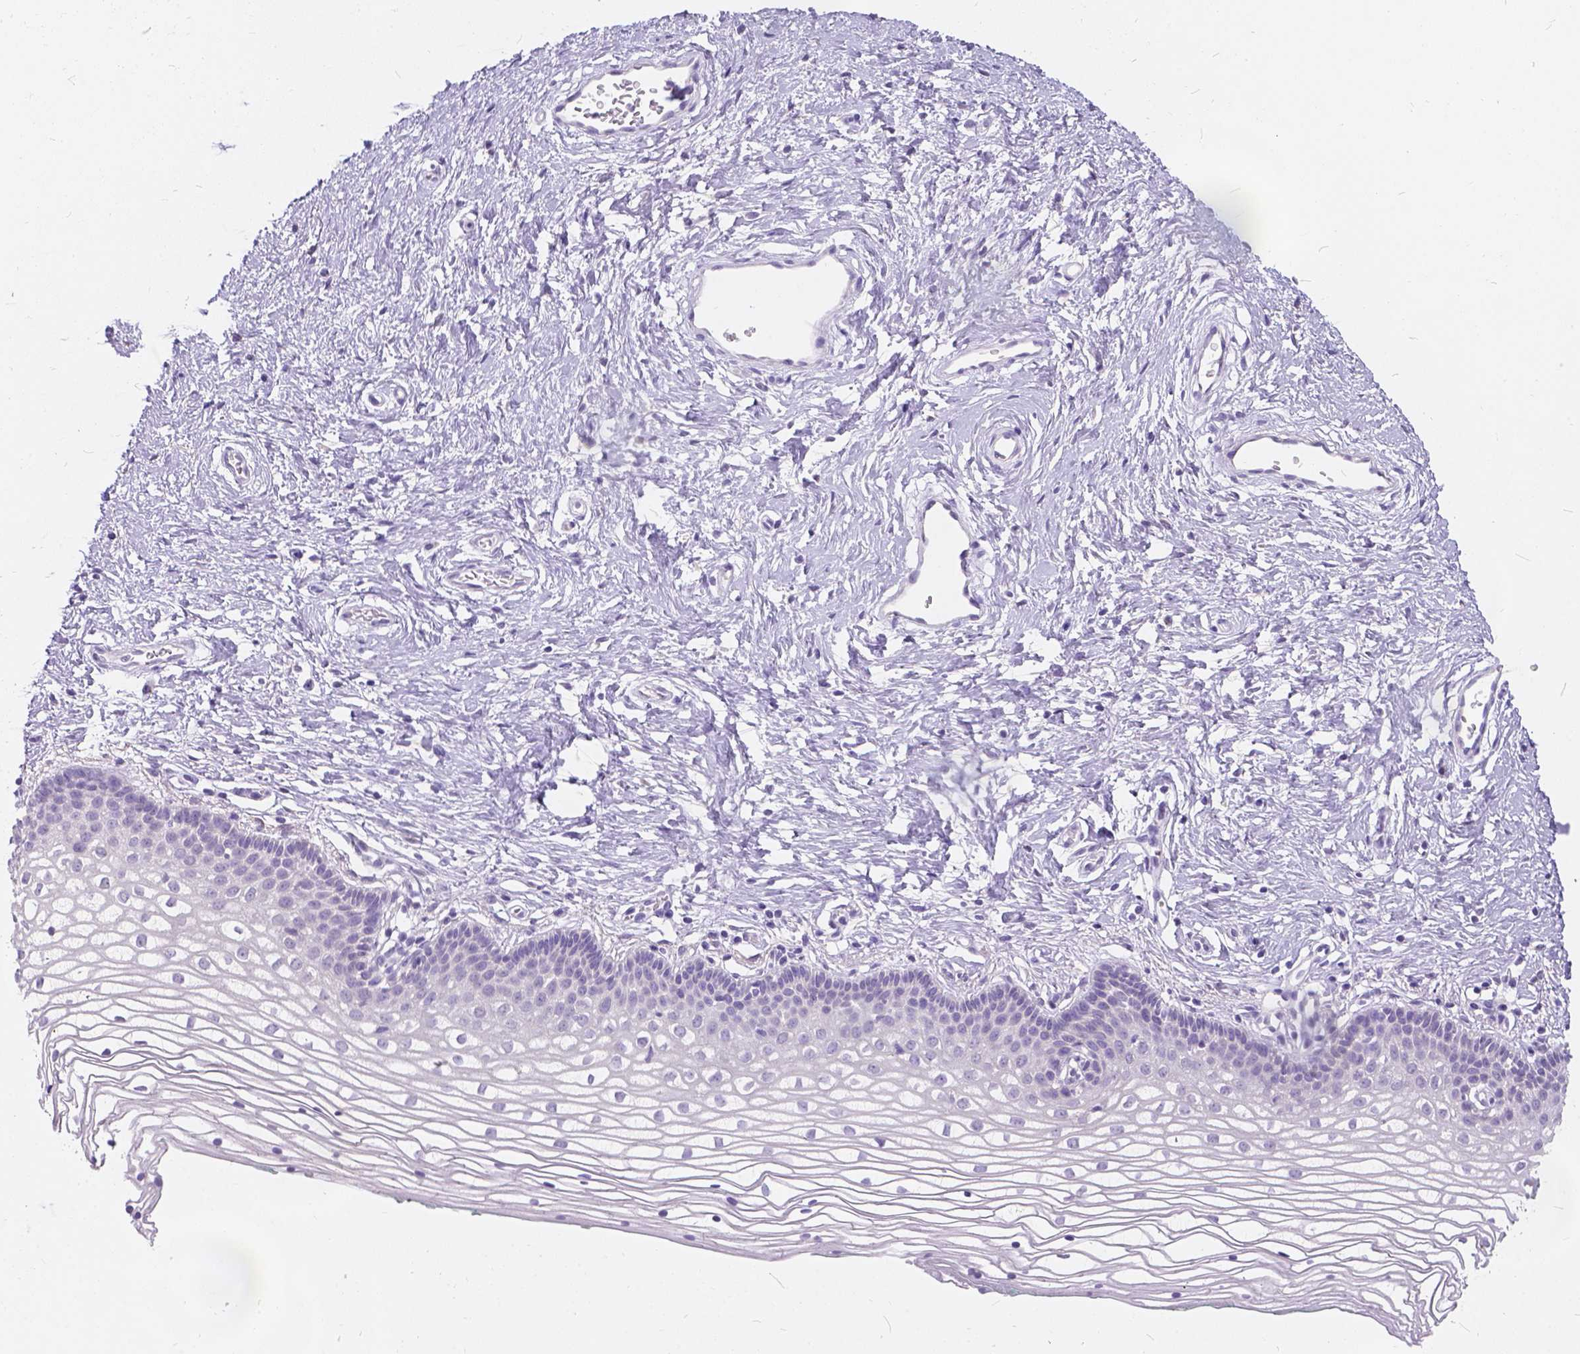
{"staining": {"intensity": "negative", "quantity": "none", "location": "none"}, "tissue": "vagina", "cell_type": "Squamous epithelial cells", "image_type": "normal", "snomed": [{"axis": "morphology", "description": "Normal tissue, NOS"}, {"axis": "topography", "description": "Vagina"}], "caption": "Immunohistochemical staining of unremarkable human vagina demonstrates no significant expression in squamous epithelial cells.", "gene": "PEX11G", "patient": {"sex": "female", "age": 36}}